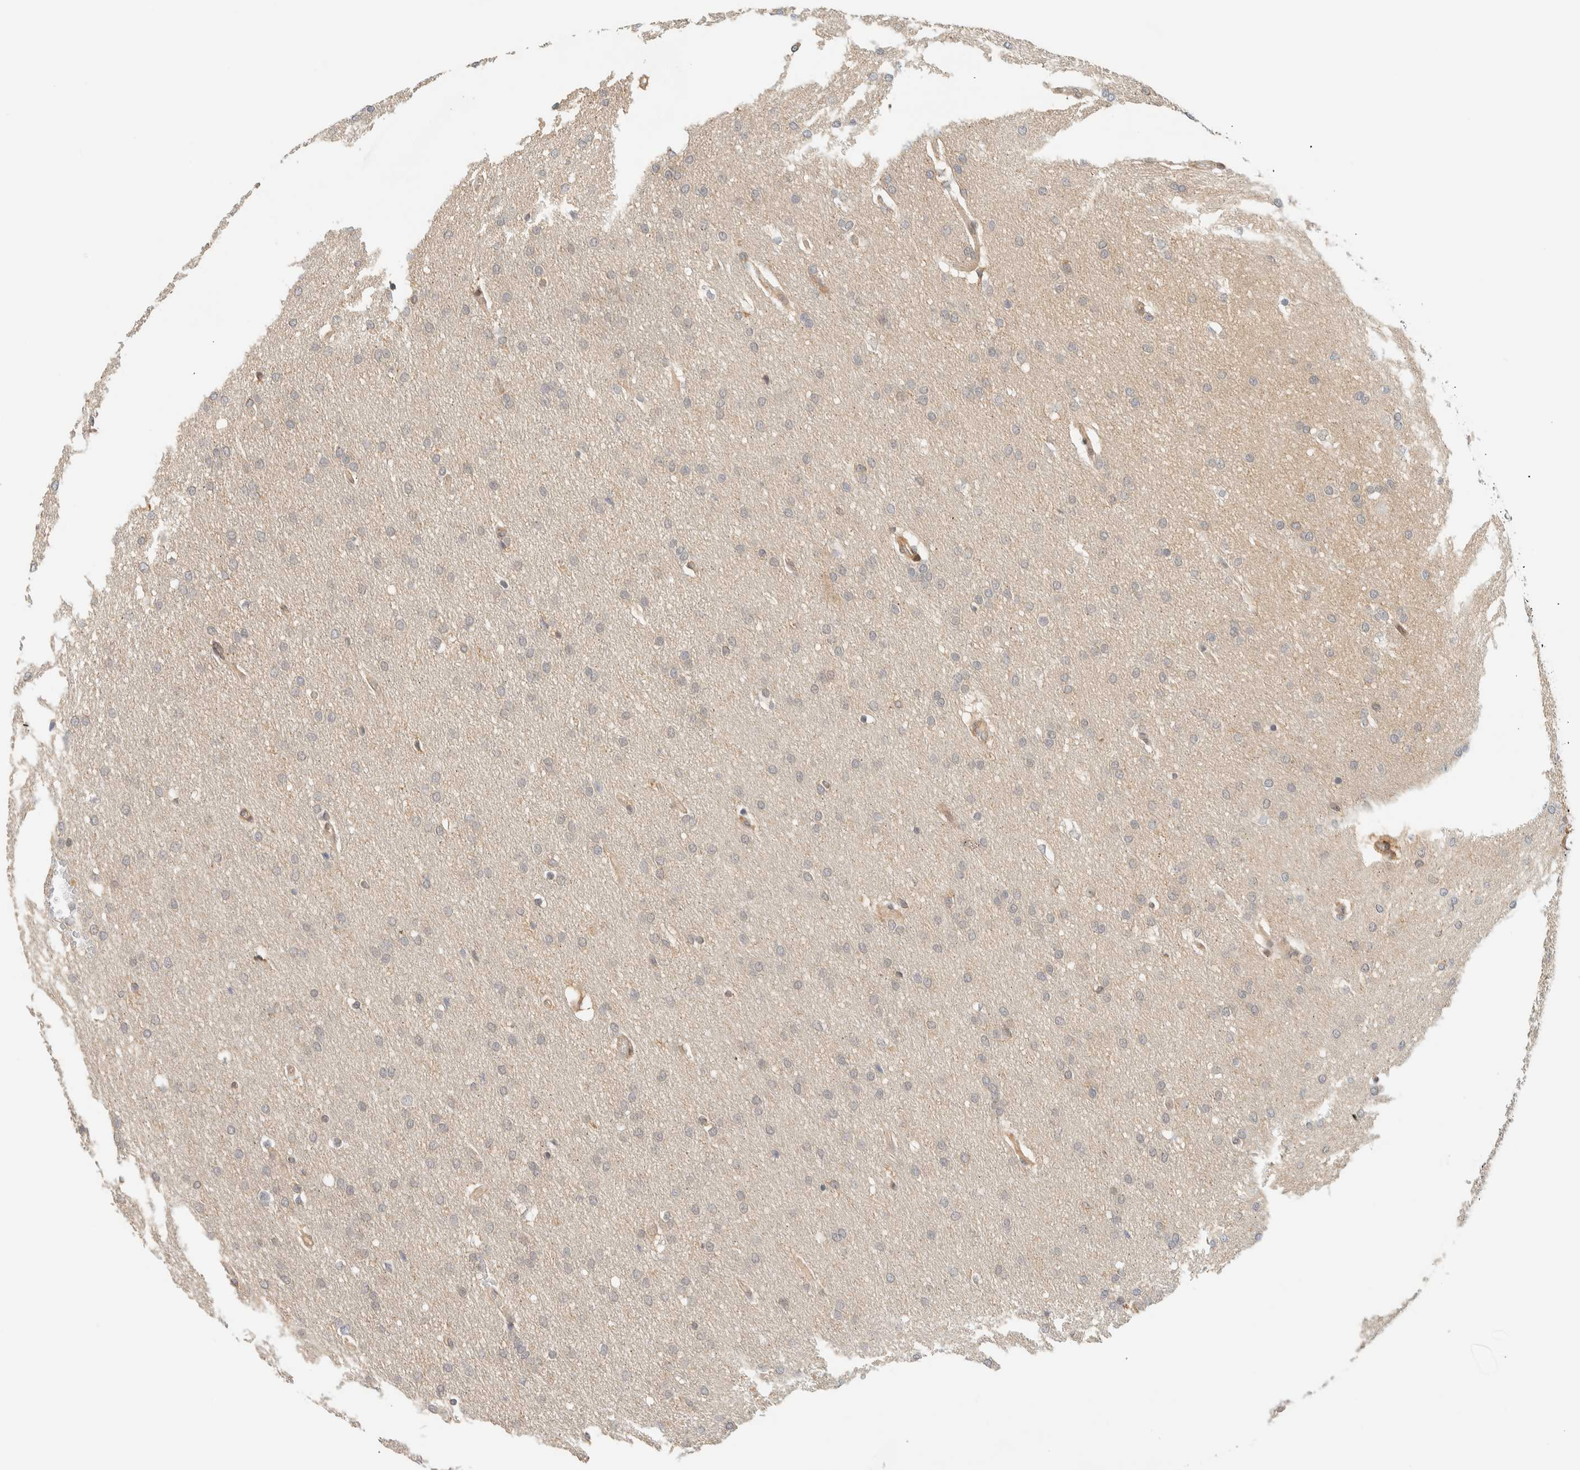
{"staining": {"intensity": "negative", "quantity": "none", "location": "none"}, "tissue": "glioma", "cell_type": "Tumor cells", "image_type": "cancer", "snomed": [{"axis": "morphology", "description": "Glioma, malignant, Low grade"}, {"axis": "topography", "description": "Brain"}], "caption": "DAB (3,3'-diaminobenzidine) immunohistochemical staining of malignant glioma (low-grade) shows no significant positivity in tumor cells.", "gene": "ARFGEF1", "patient": {"sex": "female", "age": 37}}